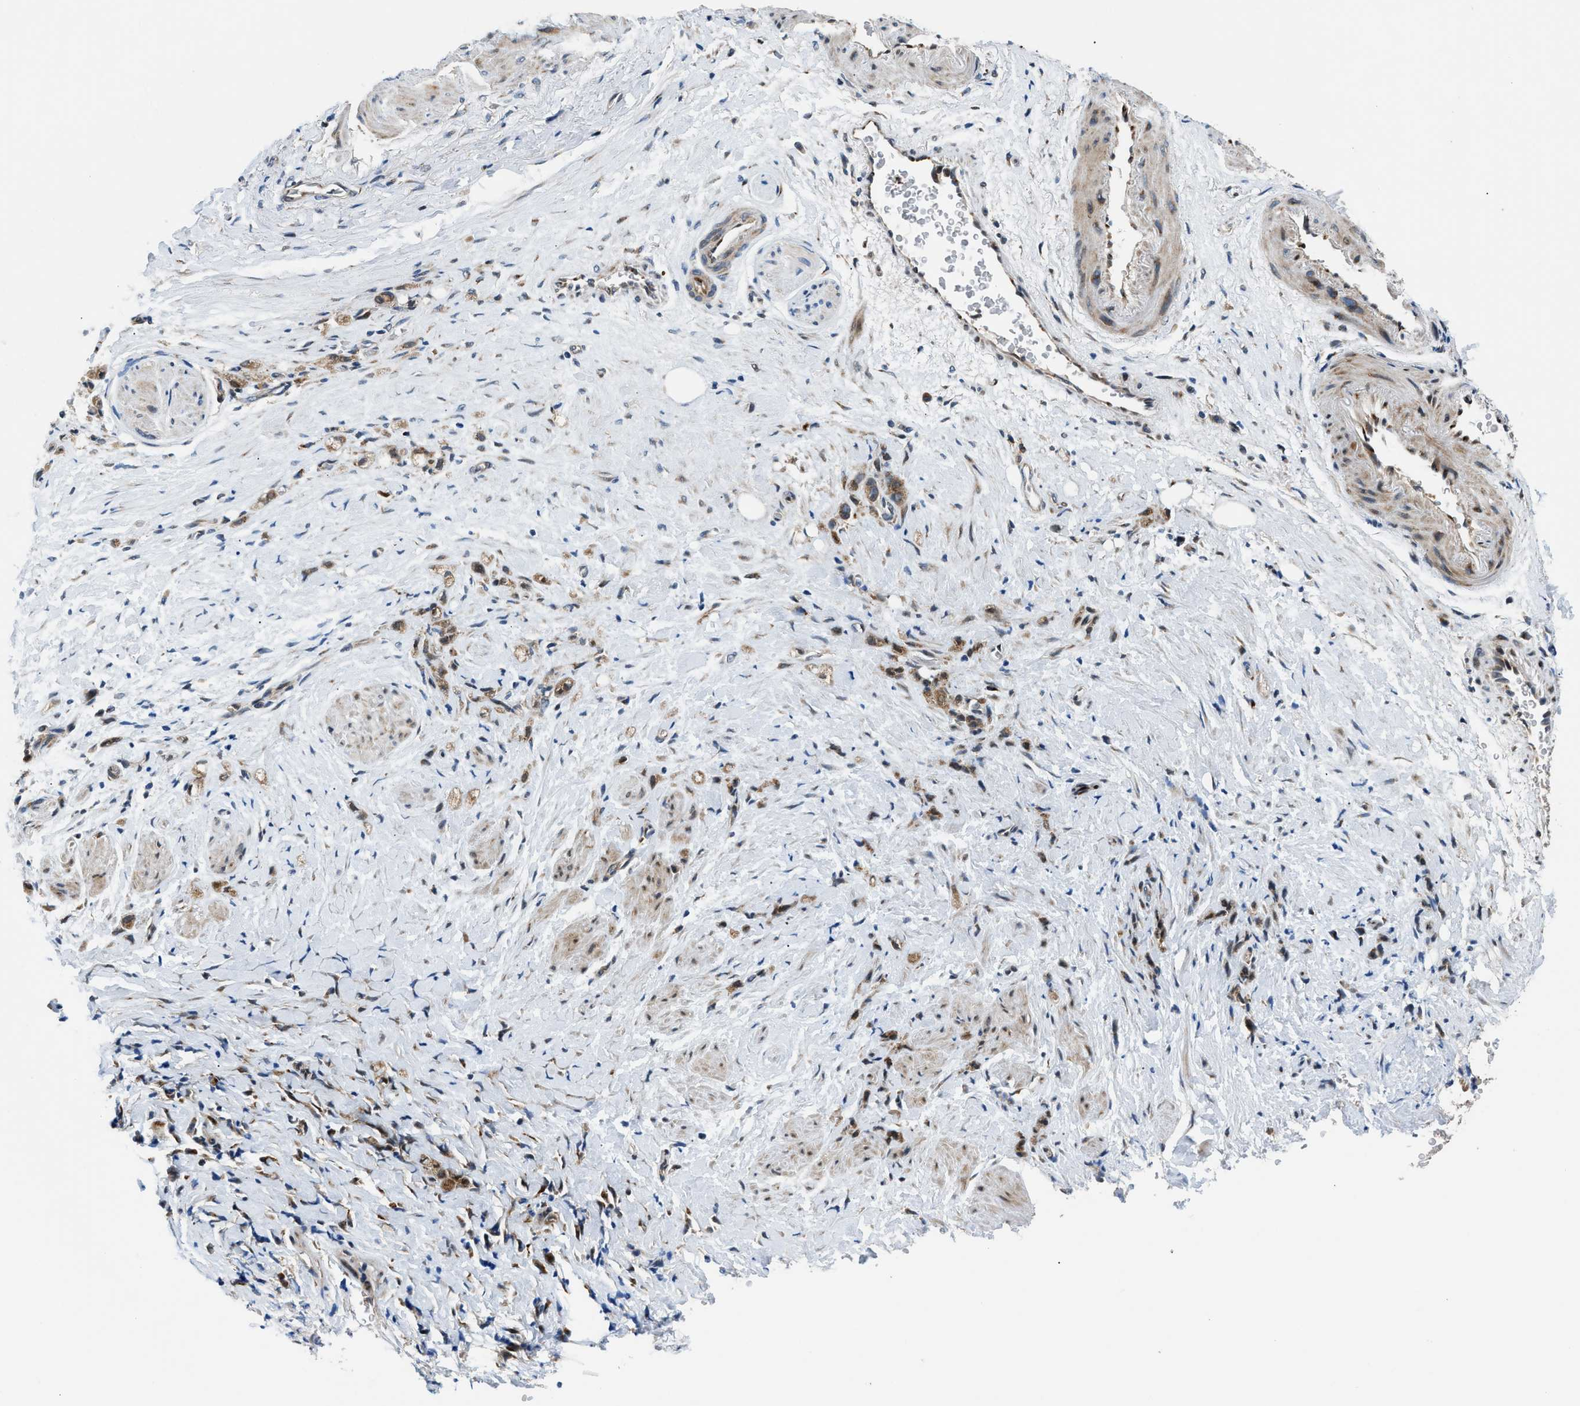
{"staining": {"intensity": "moderate", "quantity": ">75%", "location": "cytoplasmic/membranous"}, "tissue": "stomach cancer", "cell_type": "Tumor cells", "image_type": "cancer", "snomed": [{"axis": "morphology", "description": "Adenocarcinoma, NOS"}, {"axis": "topography", "description": "Stomach"}], "caption": "This is a histology image of immunohistochemistry (IHC) staining of stomach cancer, which shows moderate positivity in the cytoplasmic/membranous of tumor cells.", "gene": "FUT8", "patient": {"sex": "male", "age": 82}}